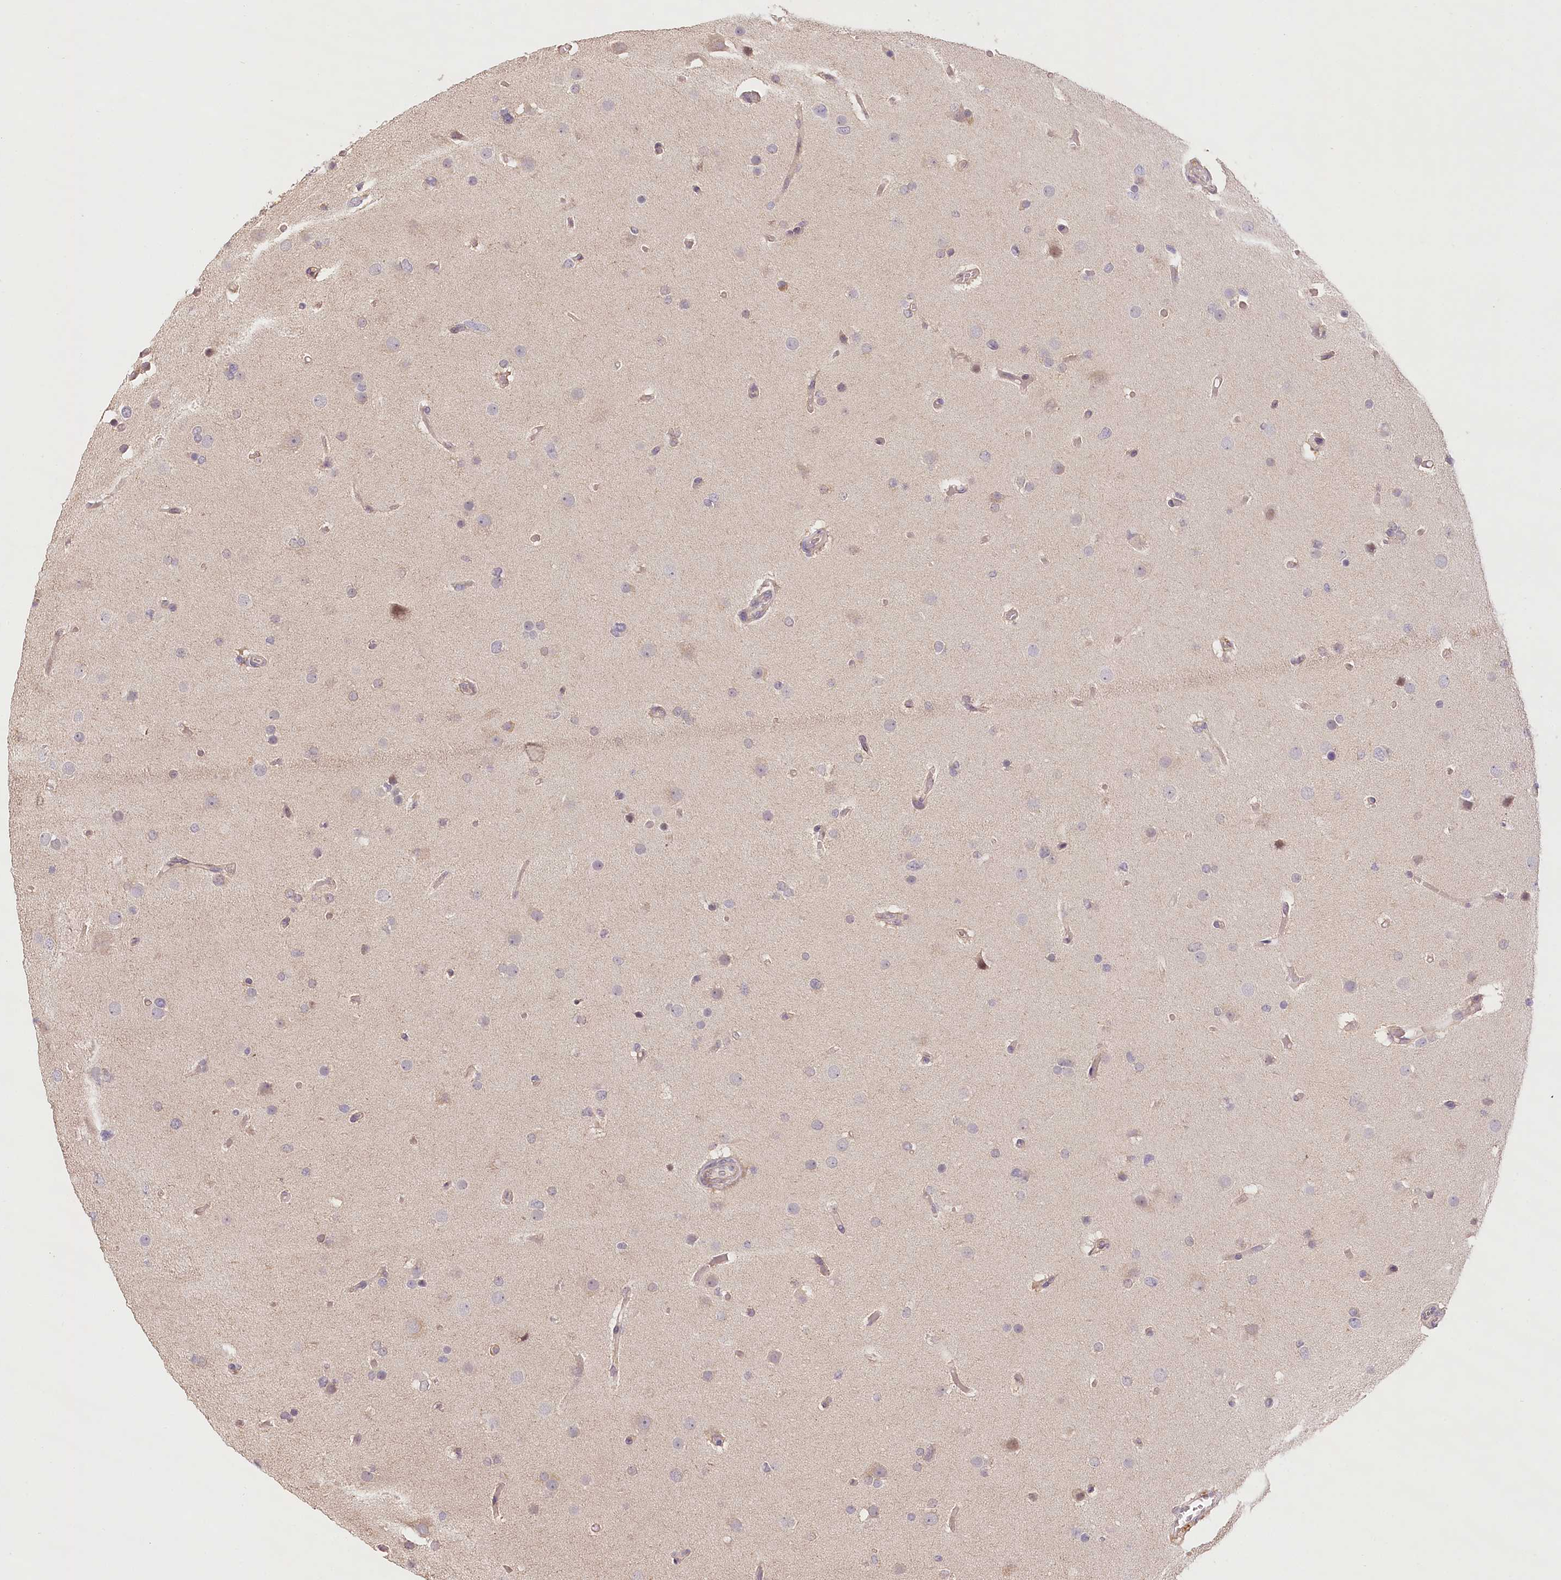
{"staining": {"intensity": "negative", "quantity": "none", "location": "none"}, "tissue": "glioma", "cell_type": "Tumor cells", "image_type": "cancer", "snomed": [{"axis": "morphology", "description": "Glioma, malignant, High grade"}, {"axis": "topography", "description": "Cerebral cortex"}], "caption": "The image demonstrates no significant expression in tumor cells of glioma. (Brightfield microscopy of DAB immunohistochemistry (IHC) at high magnification).", "gene": "LSS", "patient": {"sex": "female", "age": 36}}